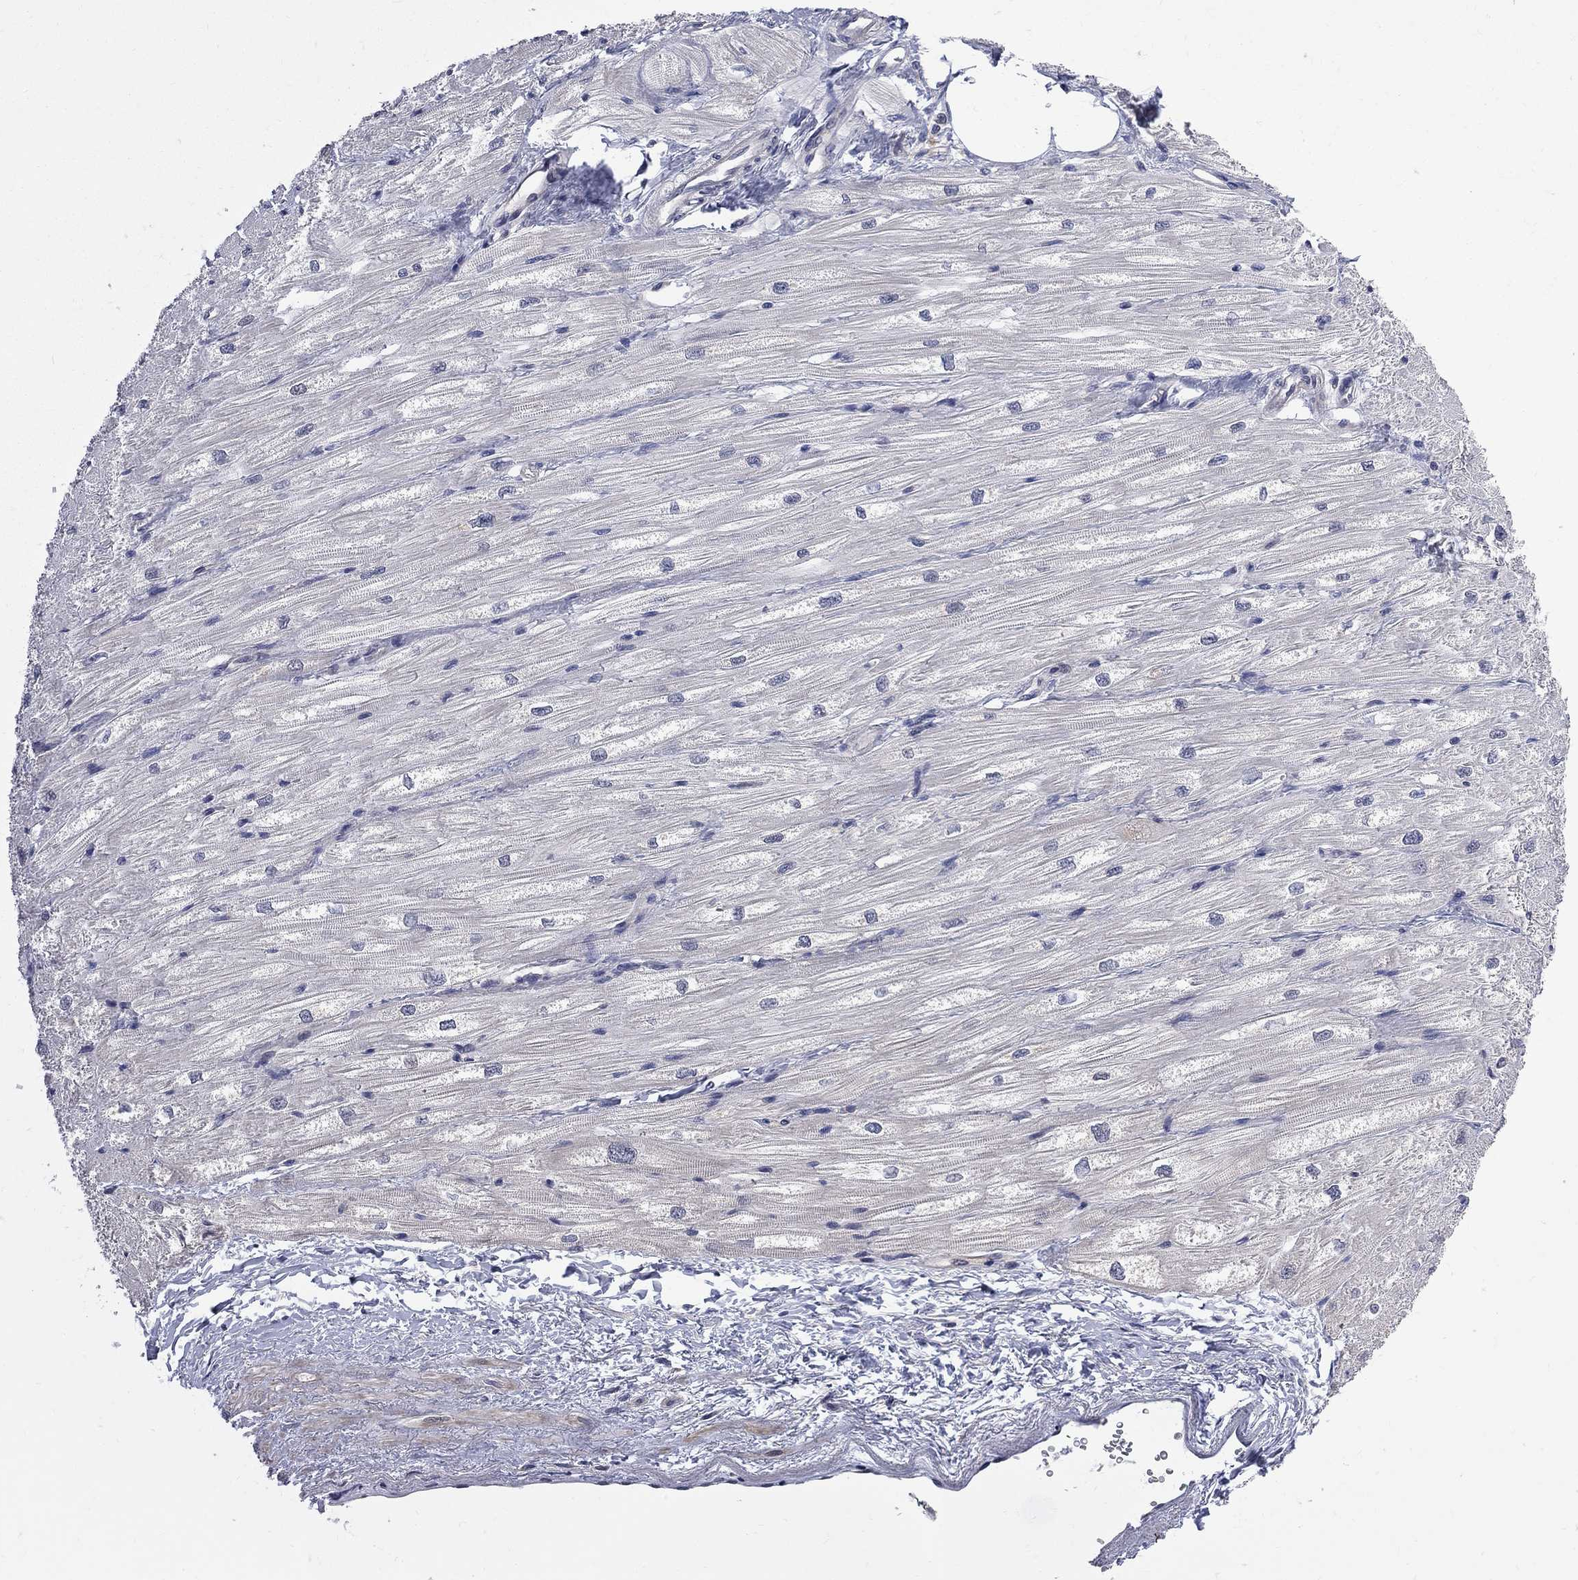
{"staining": {"intensity": "negative", "quantity": "none", "location": "none"}, "tissue": "heart muscle", "cell_type": "Cardiomyocytes", "image_type": "normal", "snomed": [{"axis": "morphology", "description": "Normal tissue, NOS"}, {"axis": "topography", "description": "Heart"}], "caption": "This is a micrograph of immunohistochemistry staining of unremarkable heart muscle, which shows no staining in cardiomyocytes.", "gene": "CNOT11", "patient": {"sex": "male", "age": 57}}